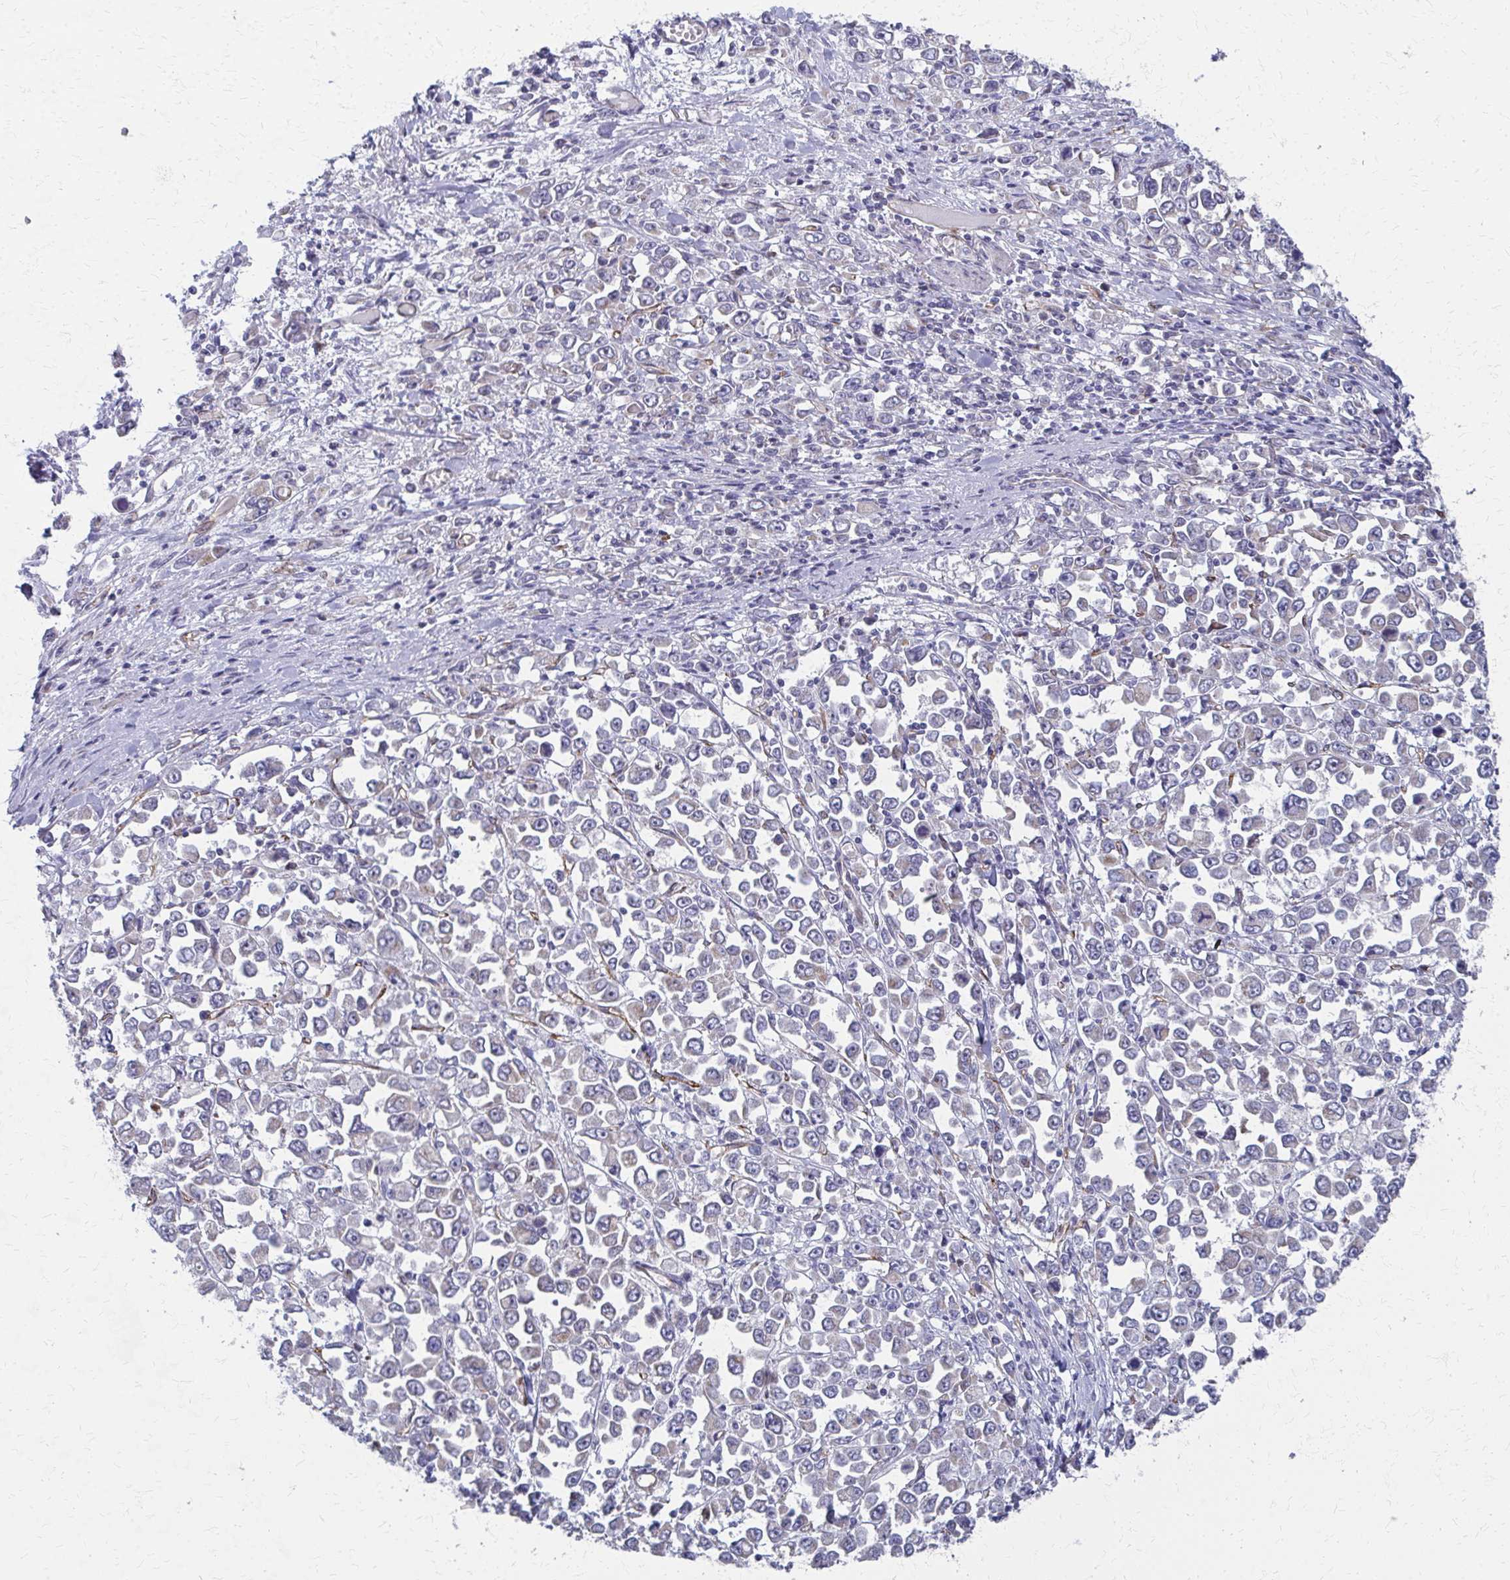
{"staining": {"intensity": "negative", "quantity": "none", "location": "none"}, "tissue": "stomach cancer", "cell_type": "Tumor cells", "image_type": "cancer", "snomed": [{"axis": "morphology", "description": "Adenocarcinoma, NOS"}, {"axis": "topography", "description": "Stomach, upper"}], "caption": "A micrograph of human stomach adenocarcinoma is negative for staining in tumor cells.", "gene": "FAHD1", "patient": {"sex": "male", "age": 70}}